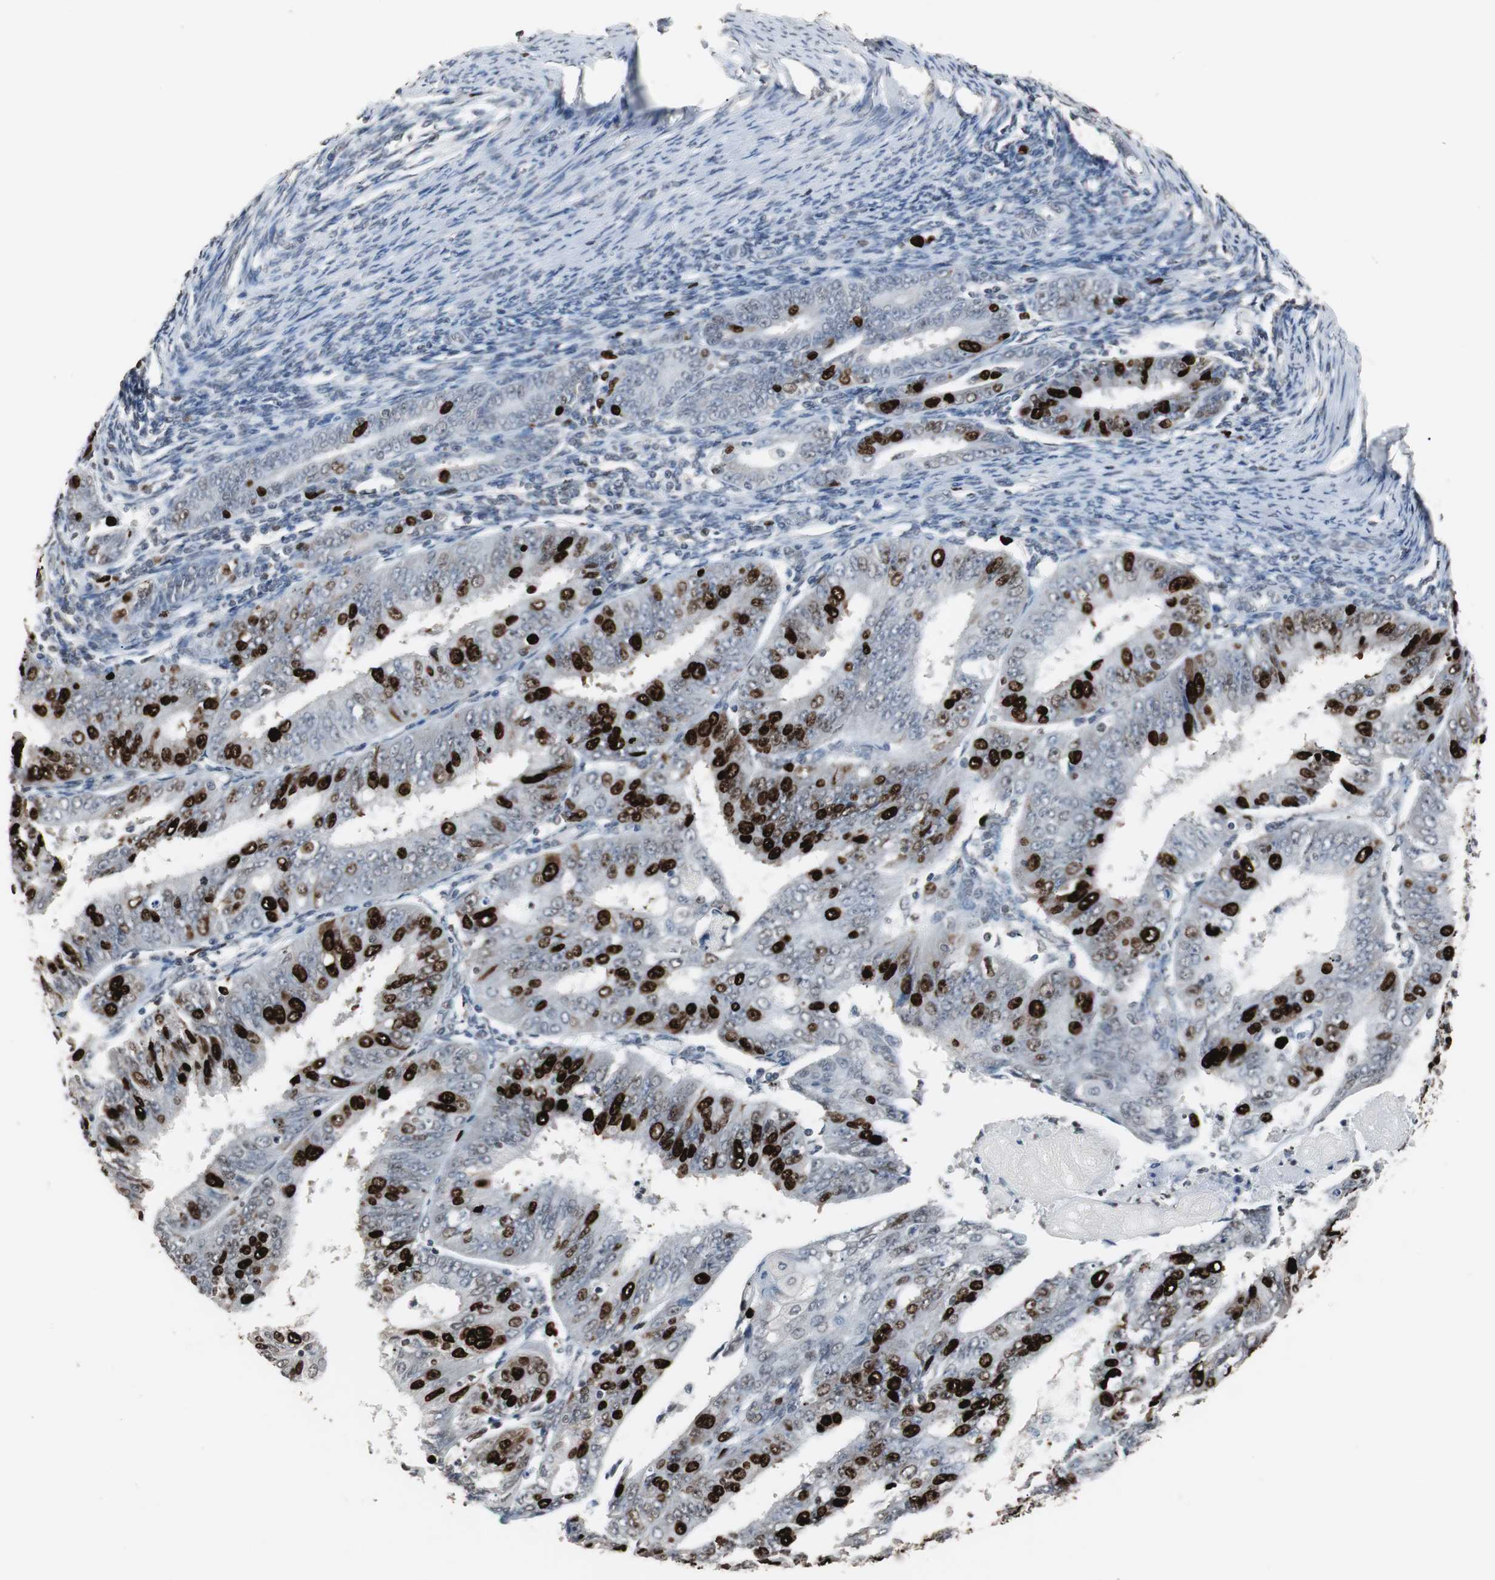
{"staining": {"intensity": "strong", "quantity": "25%-75%", "location": "nuclear"}, "tissue": "endometrial cancer", "cell_type": "Tumor cells", "image_type": "cancer", "snomed": [{"axis": "morphology", "description": "Adenocarcinoma, NOS"}, {"axis": "topography", "description": "Endometrium"}], "caption": "IHC histopathology image of human endometrial adenocarcinoma stained for a protein (brown), which reveals high levels of strong nuclear positivity in approximately 25%-75% of tumor cells.", "gene": "TOP2A", "patient": {"sex": "female", "age": 42}}